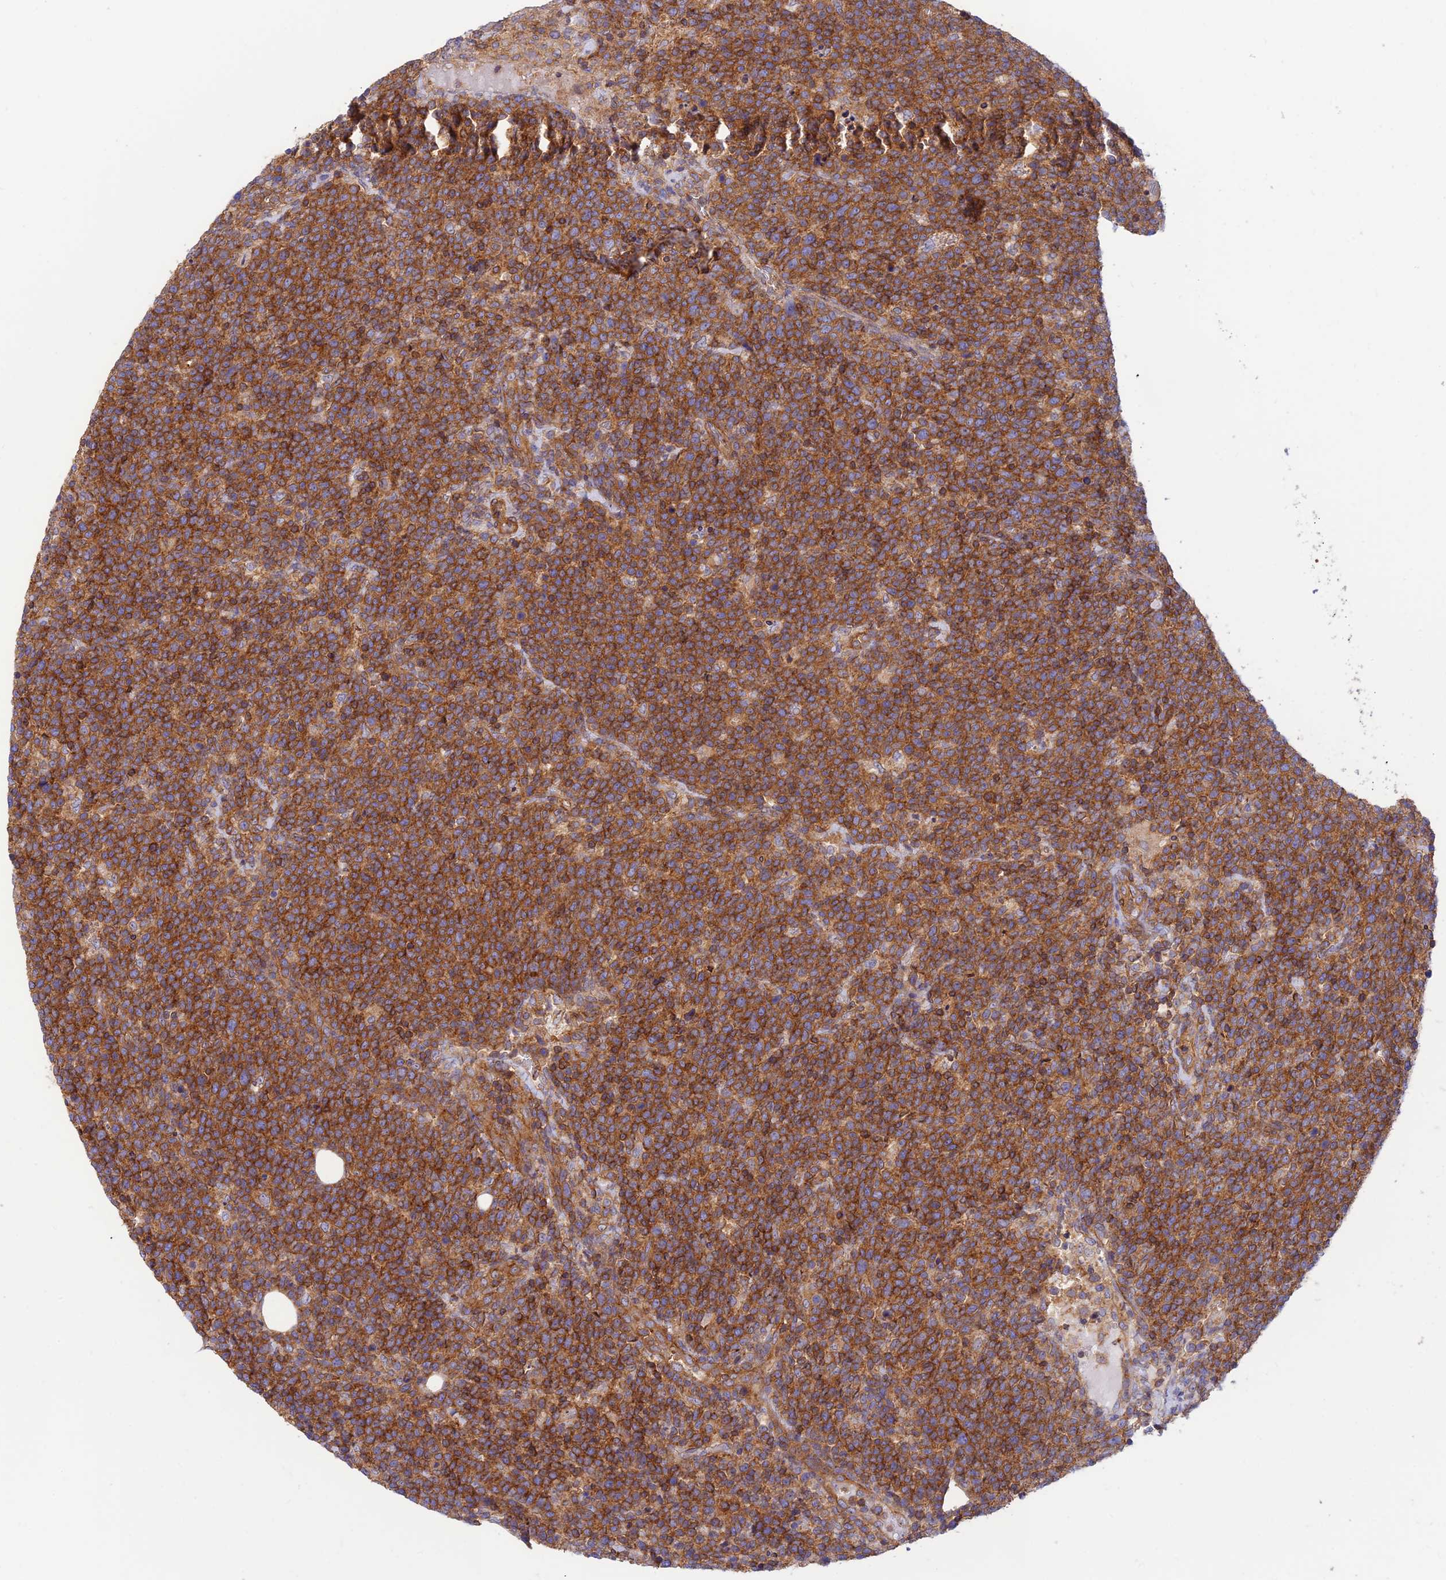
{"staining": {"intensity": "strong", "quantity": ">75%", "location": "cytoplasmic/membranous"}, "tissue": "lymphoma", "cell_type": "Tumor cells", "image_type": "cancer", "snomed": [{"axis": "morphology", "description": "Malignant lymphoma, non-Hodgkin's type, High grade"}, {"axis": "topography", "description": "Lymph node"}], "caption": "Malignant lymphoma, non-Hodgkin's type (high-grade) tissue demonstrates strong cytoplasmic/membranous expression in about >75% of tumor cells, visualized by immunohistochemistry.", "gene": "PPP1R12C", "patient": {"sex": "male", "age": 61}}